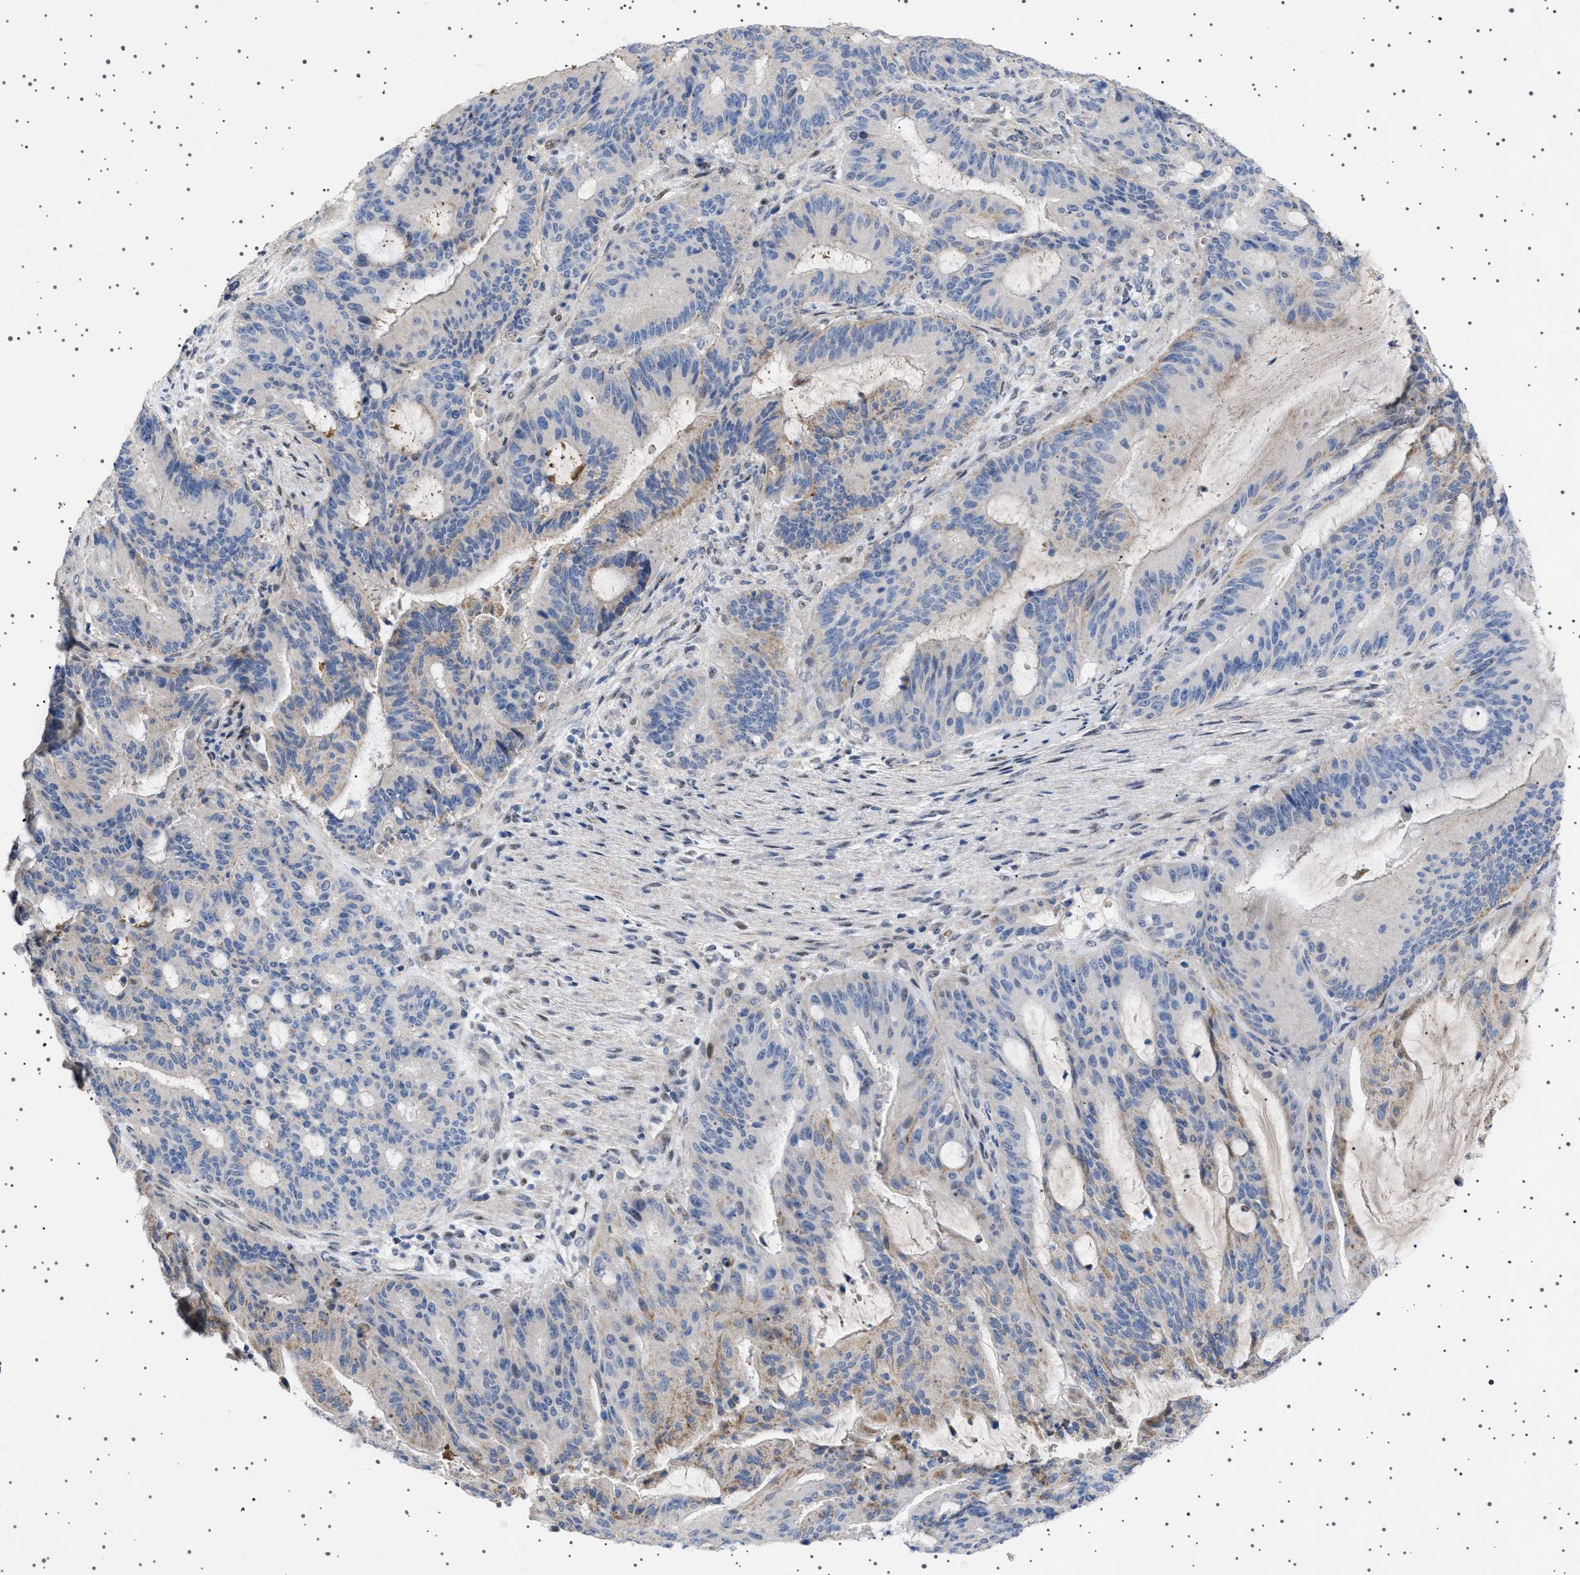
{"staining": {"intensity": "weak", "quantity": "<25%", "location": "cytoplasmic/membranous"}, "tissue": "liver cancer", "cell_type": "Tumor cells", "image_type": "cancer", "snomed": [{"axis": "morphology", "description": "Normal tissue, NOS"}, {"axis": "morphology", "description": "Cholangiocarcinoma"}, {"axis": "topography", "description": "Liver"}, {"axis": "topography", "description": "Peripheral nerve tissue"}], "caption": "This is a micrograph of immunohistochemistry (IHC) staining of liver cancer, which shows no staining in tumor cells. (Brightfield microscopy of DAB IHC at high magnification).", "gene": "HTR1A", "patient": {"sex": "female", "age": 73}}